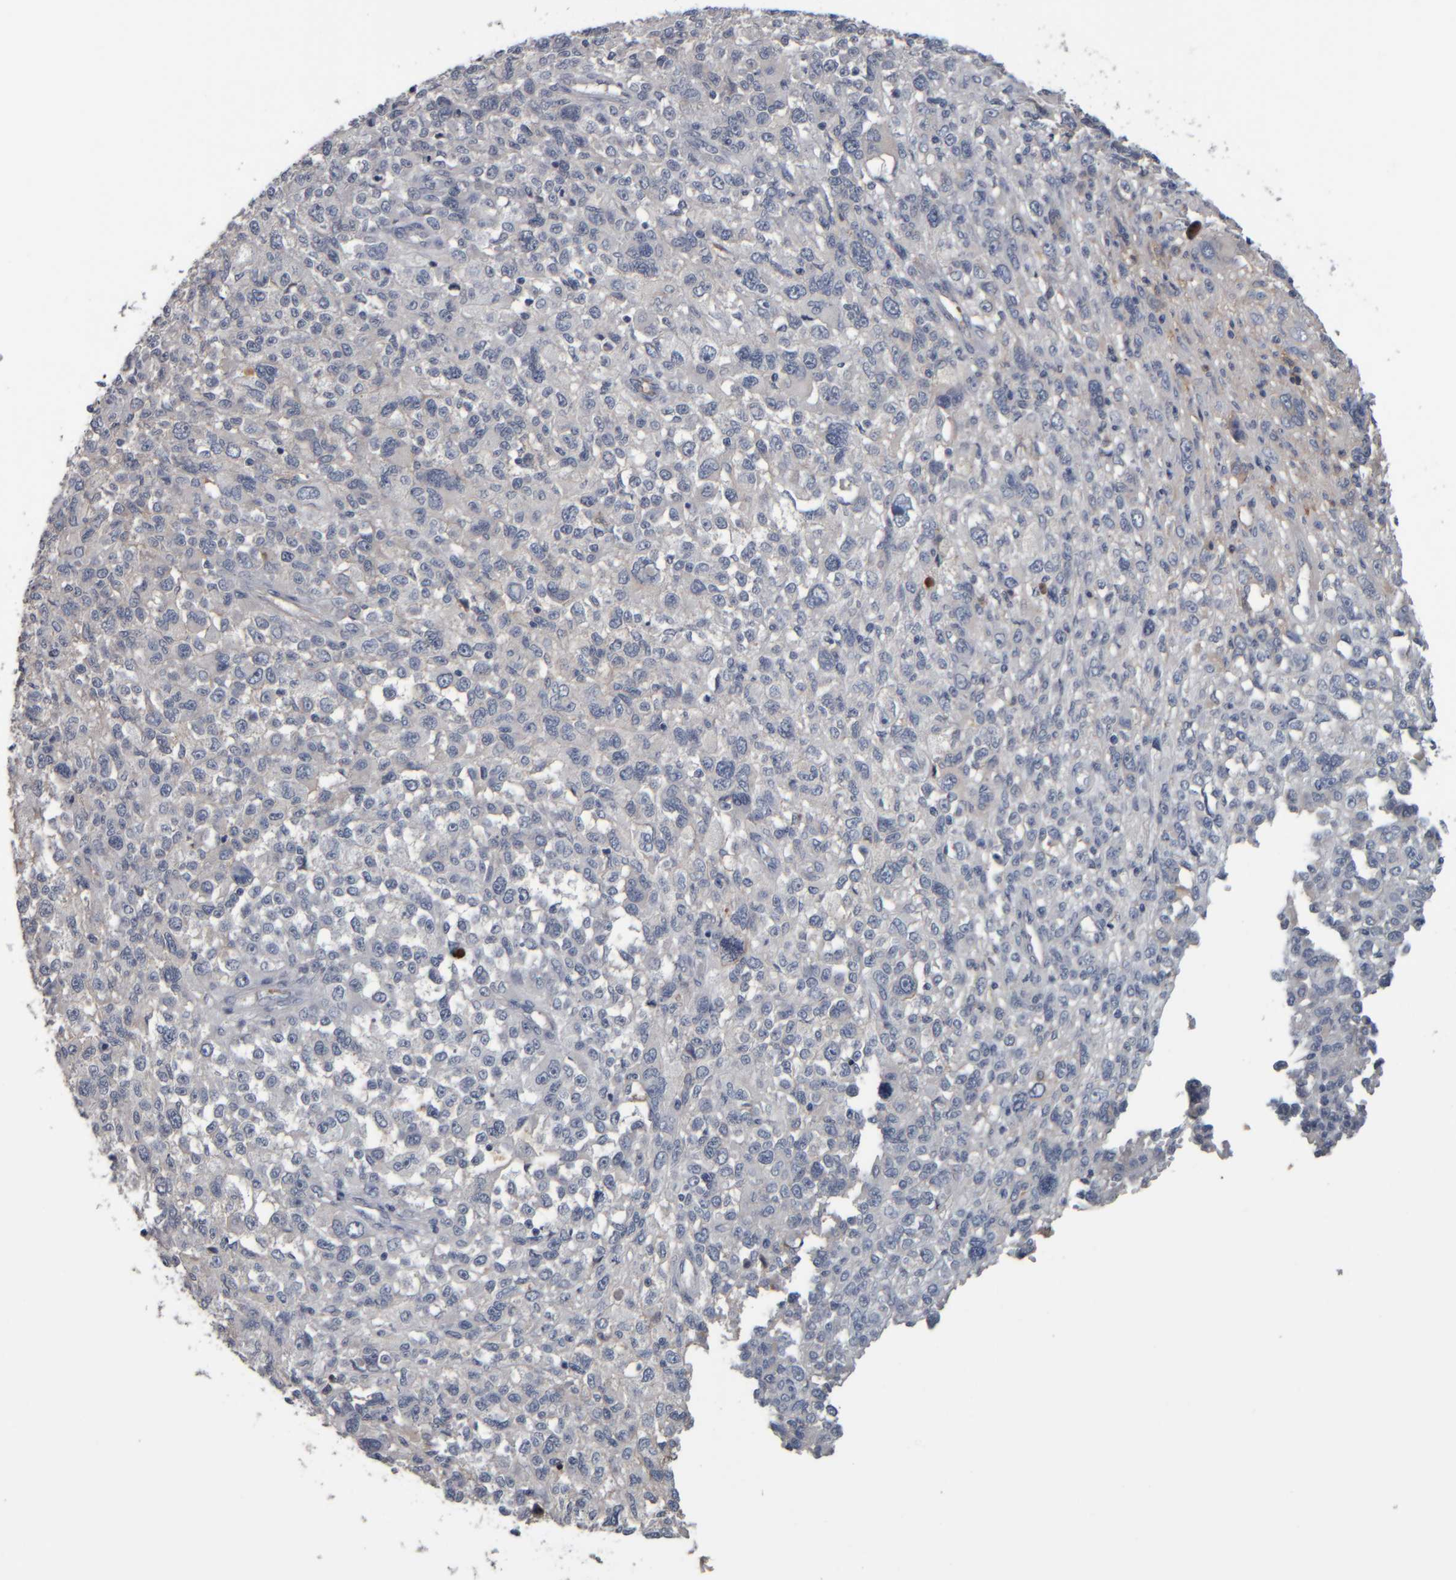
{"staining": {"intensity": "negative", "quantity": "none", "location": "none"}, "tissue": "melanoma", "cell_type": "Tumor cells", "image_type": "cancer", "snomed": [{"axis": "morphology", "description": "Malignant melanoma, NOS"}, {"axis": "topography", "description": "Skin"}], "caption": "An immunohistochemistry image of melanoma is shown. There is no staining in tumor cells of melanoma.", "gene": "CAVIN4", "patient": {"sex": "female", "age": 55}}